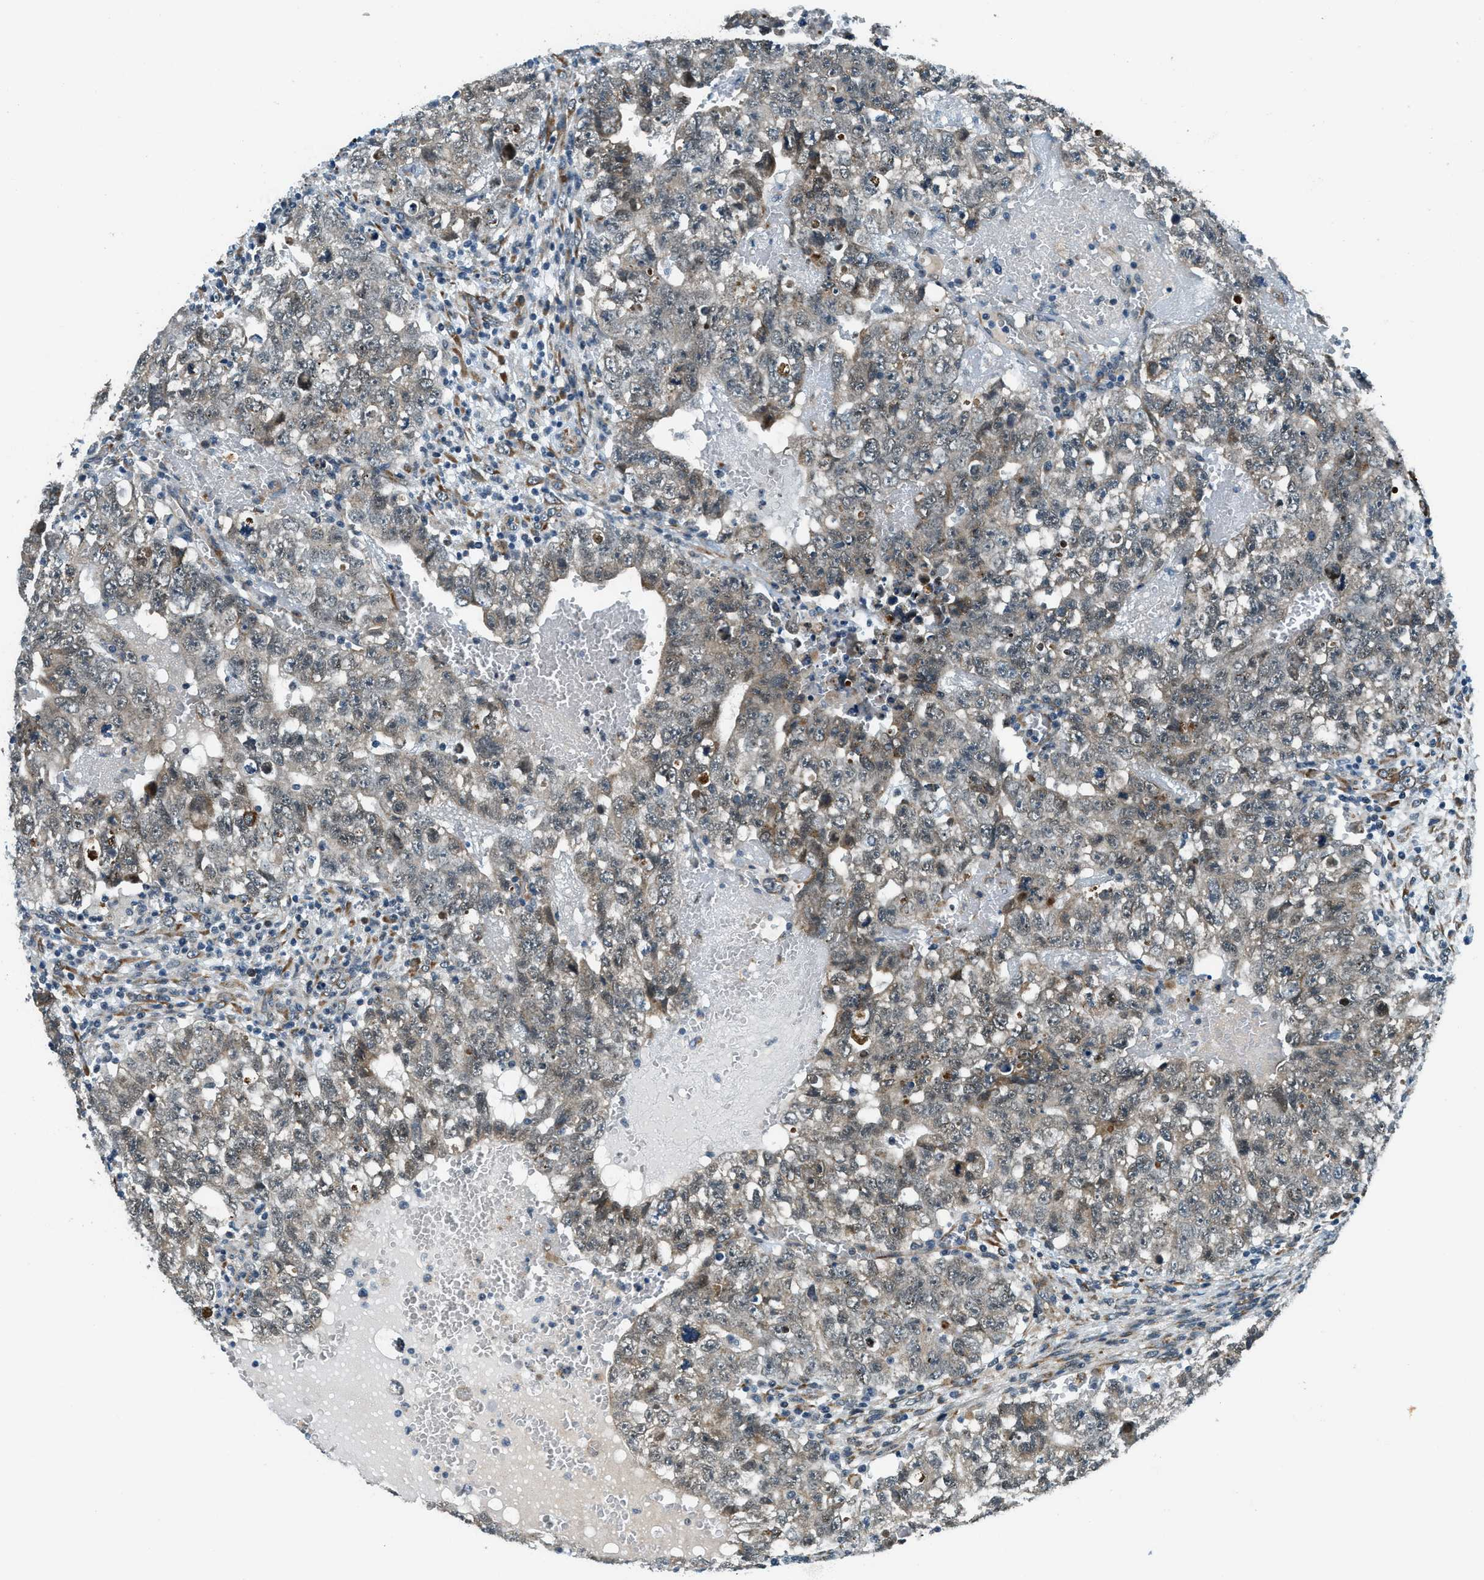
{"staining": {"intensity": "weak", "quantity": "25%-75%", "location": "cytoplasmic/membranous"}, "tissue": "testis cancer", "cell_type": "Tumor cells", "image_type": "cancer", "snomed": [{"axis": "morphology", "description": "Seminoma, NOS"}, {"axis": "morphology", "description": "Carcinoma, Embryonal, NOS"}, {"axis": "topography", "description": "Testis"}], "caption": "About 25%-75% of tumor cells in human embryonal carcinoma (testis) demonstrate weak cytoplasmic/membranous protein positivity as visualized by brown immunohistochemical staining.", "gene": "GINM1", "patient": {"sex": "male", "age": 38}}